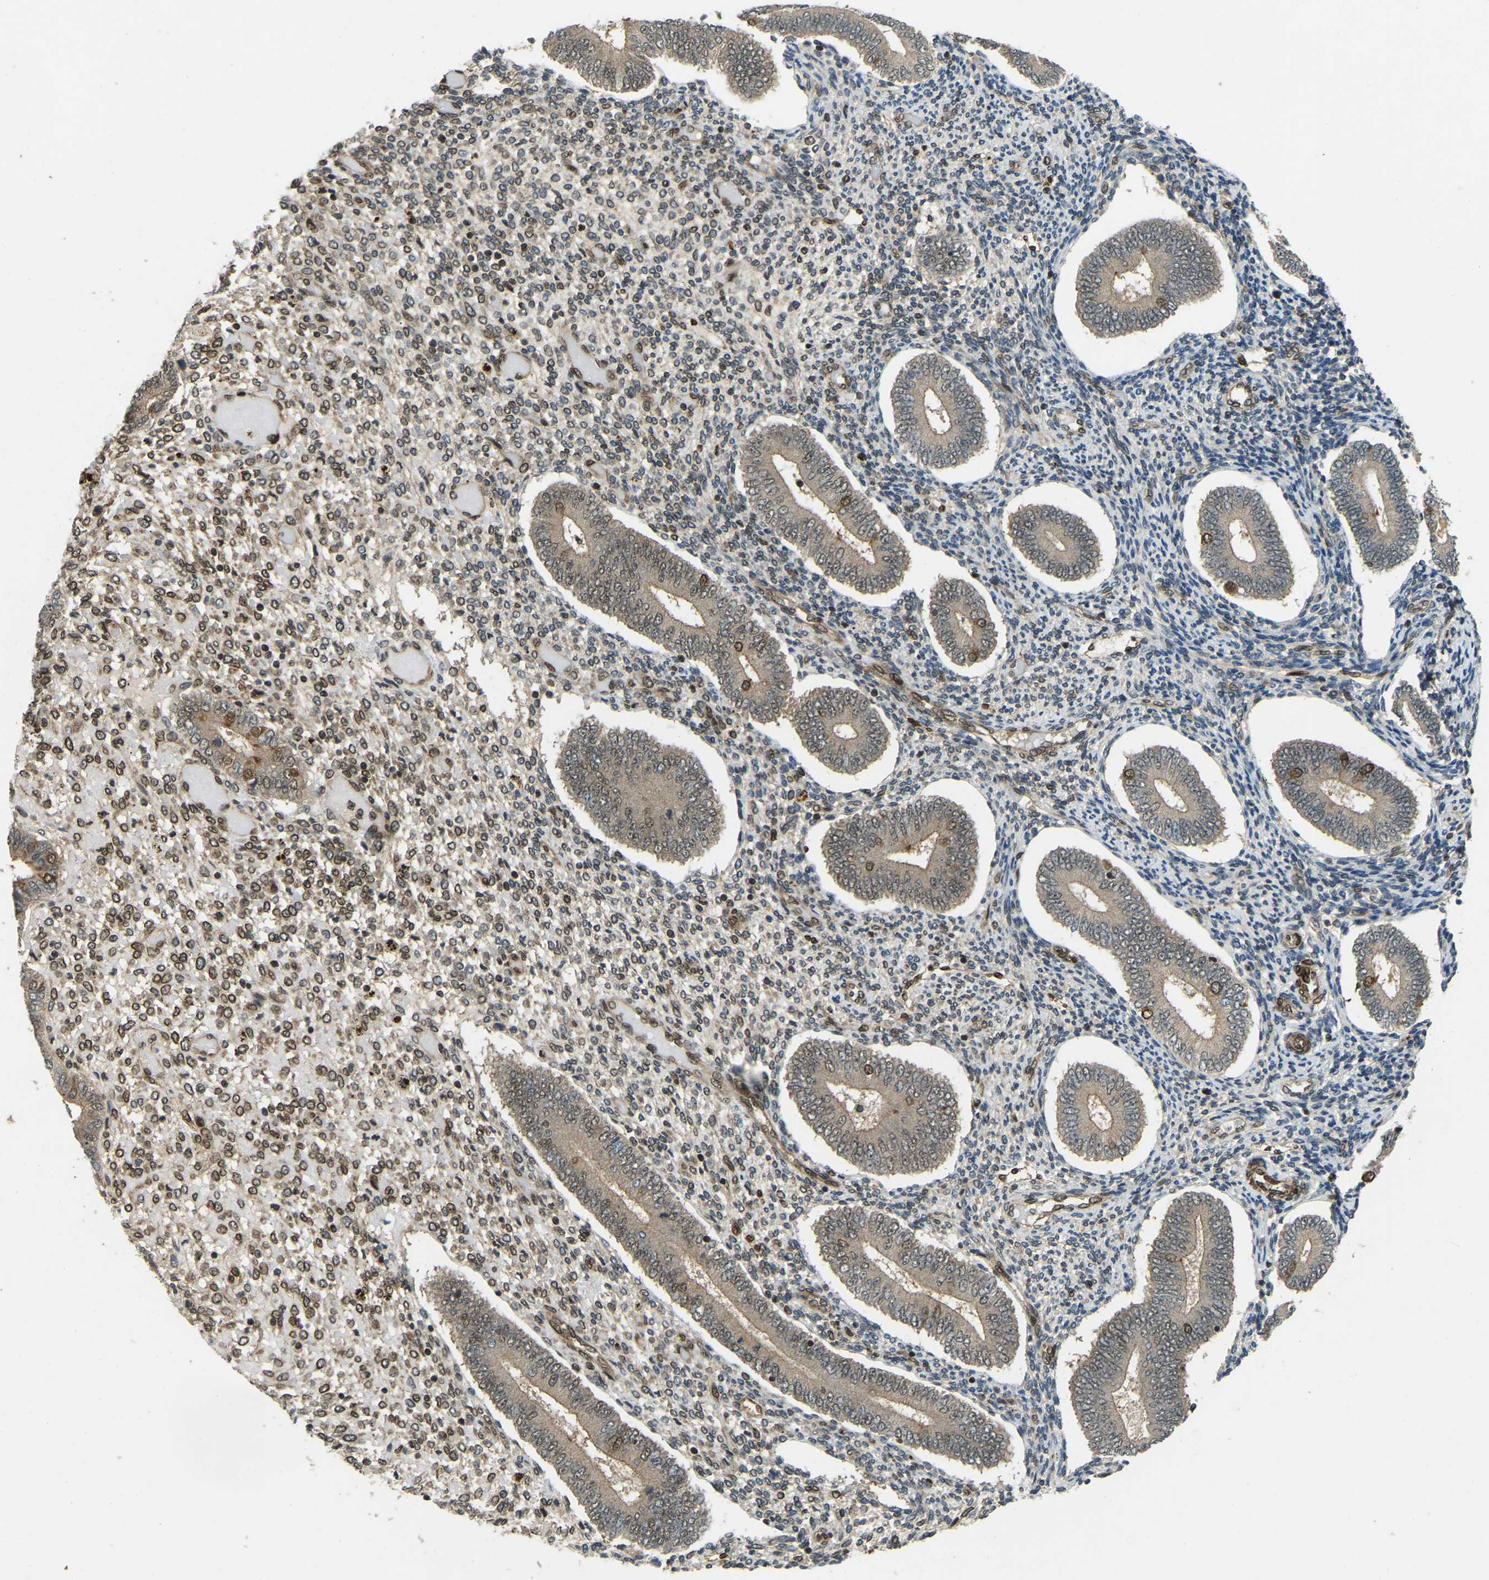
{"staining": {"intensity": "moderate", "quantity": "25%-75%", "location": "nuclear"}, "tissue": "endometrium", "cell_type": "Cells in endometrial stroma", "image_type": "normal", "snomed": [{"axis": "morphology", "description": "Normal tissue, NOS"}, {"axis": "topography", "description": "Endometrium"}], "caption": "A brown stain labels moderate nuclear positivity of a protein in cells in endometrial stroma of unremarkable endometrium. The staining was performed using DAB (3,3'-diaminobenzidine), with brown indicating positive protein expression. Nuclei are stained blue with hematoxylin.", "gene": "SYNE1", "patient": {"sex": "female", "age": 42}}